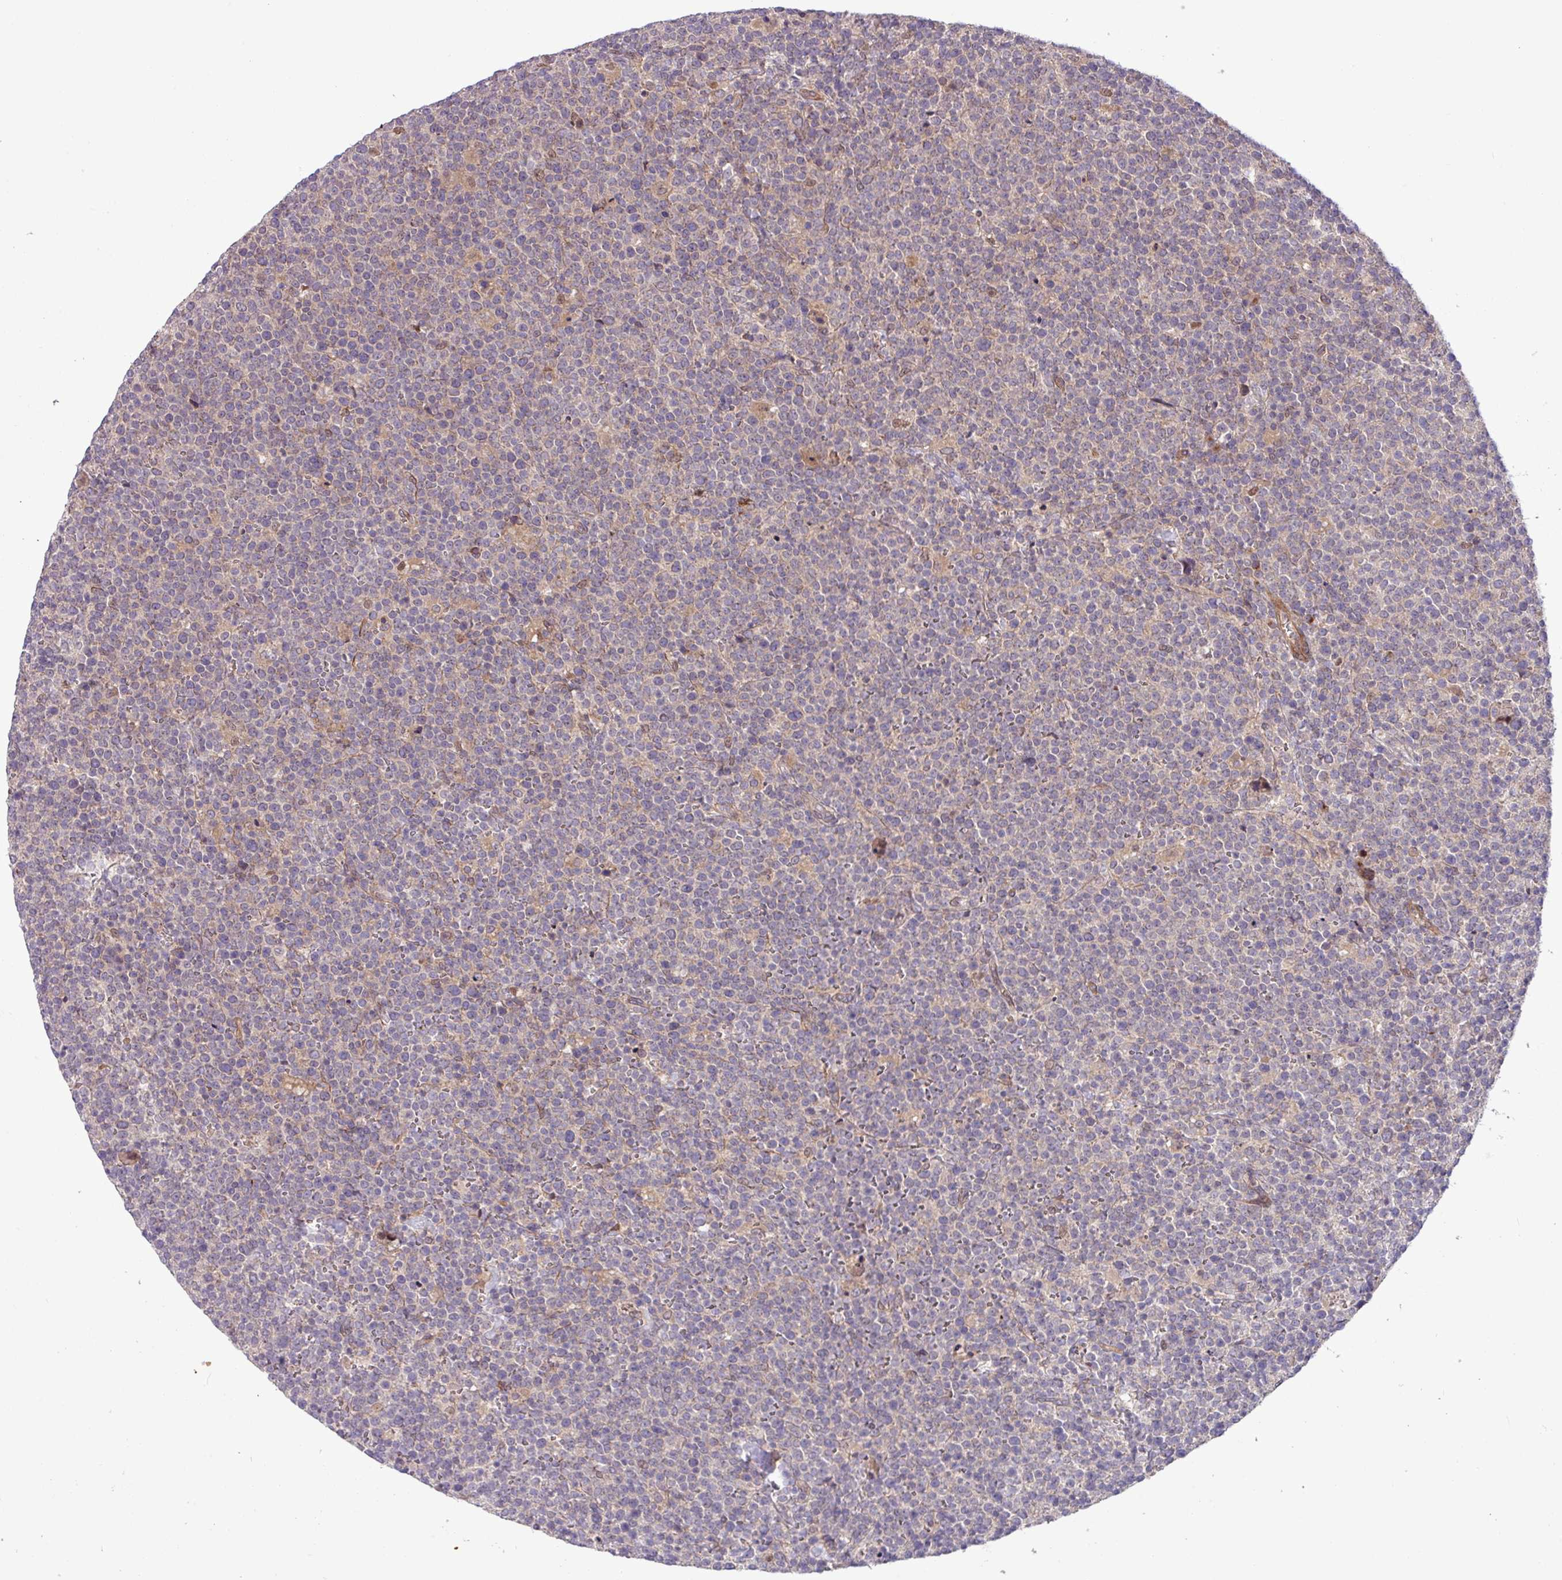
{"staining": {"intensity": "negative", "quantity": "none", "location": "none"}, "tissue": "lymphoma", "cell_type": "Tumor cells", "image_type": "cancer", "snomed": [{"axis": "morphology", "description": "Malignant lymphoma, non-Hodgkin's type, High grade"}, {"axis": "topography", "description": "Lymph node"}], "caption": "The histopathology image shows no staining of tumor cells in malignant lymphoma, non-Hodgkin's type (high-grade).", "gene": "CNTRL", "patient": {"sex": "male", "age": 61}}